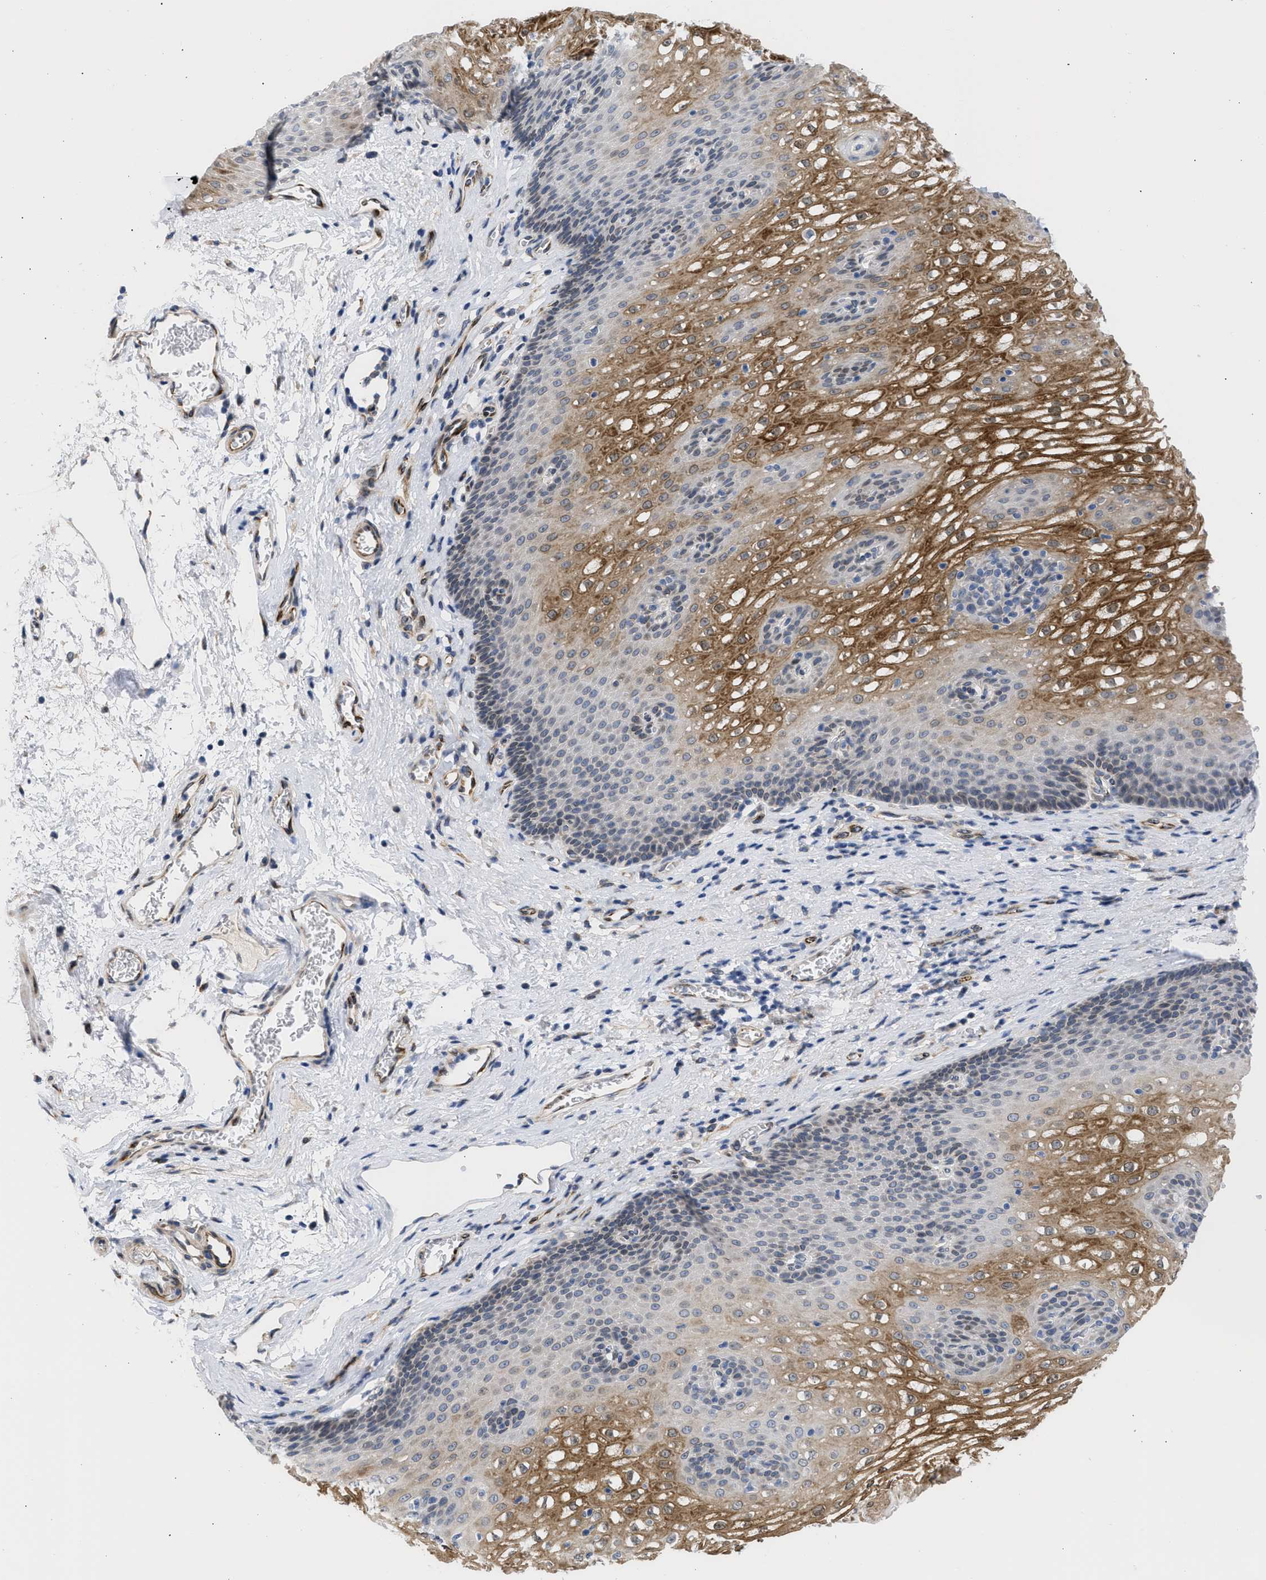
{"staining": {"intensity": "moderate", "quantity": "25%-75%", "location": "cytoplasmic/membranous,nuclear"}, "tissue": "esophagus", "cell_type": "Squamous epithelial cells", "image_type": "normal", "snomed": [{"axis": "morphology", "description": "Normal tissue, NOS"}, {"axis": "topography", "description": "Esophagus"}], "caption": "Squamous epithelial cells demonstrate medium levels of moderate cytoplasmic/membranous,nuclear expression in approximately 25%-75% of cells in benign human esophagus.", "gene": "NUP35", "patient": {"sex": "male", "age": 48}}